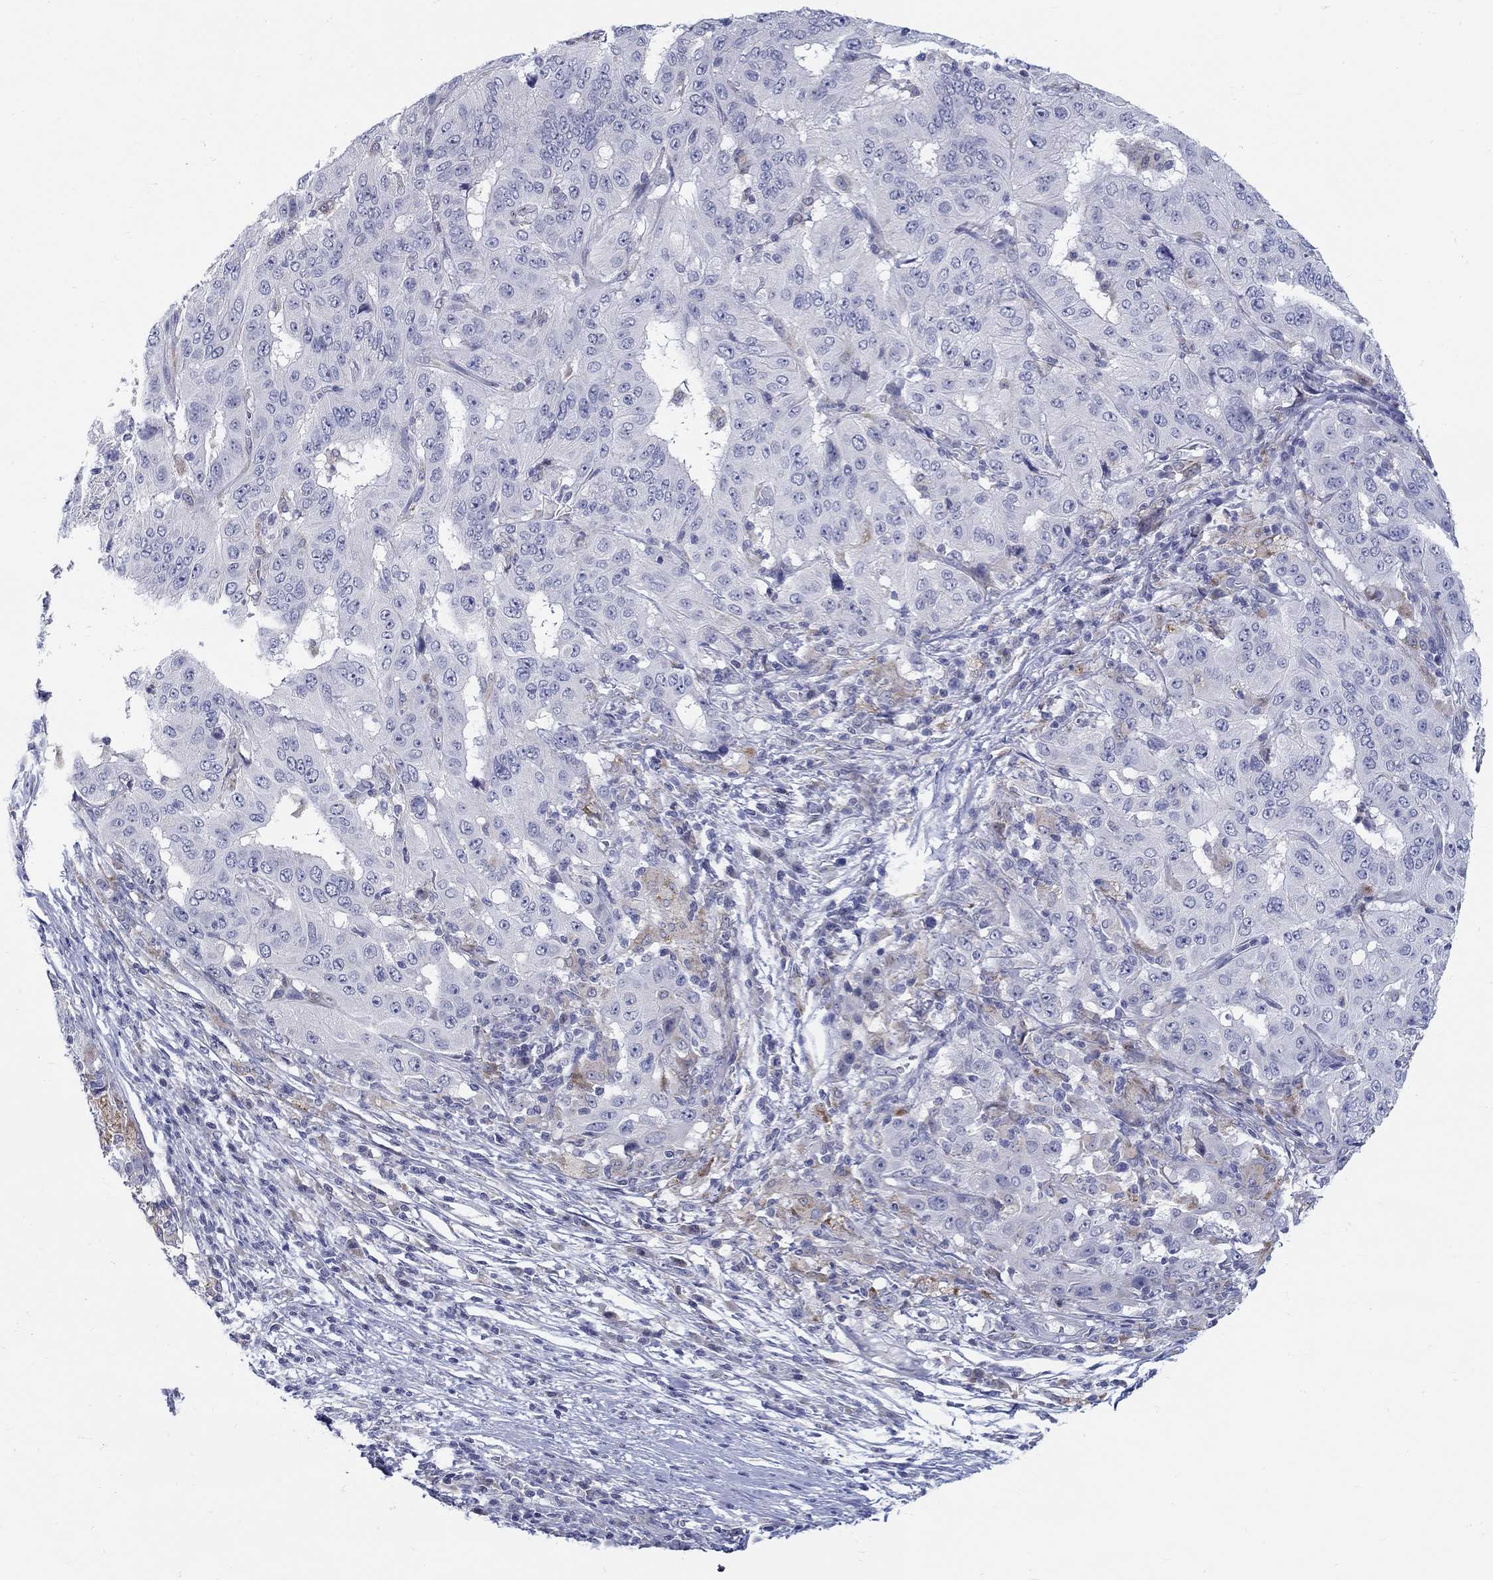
{"staining": {"intensity": "negative", "quantity": "none", "location": "none"}, "tissue": "pancreatic cancer", "cell_type": "Tumor cells", "image_type": "cancer", "snomed": [{"axis": "morphology", "description": "Adenocarcinoma, NOS"}, {"axis": "topography", "description": "Pancreas"}], "caption": "Adenocarcinoma (pancreatic) was stained to show a protein in brown. There is no significant positivity in tumor cells.", "gene": "ABCA4", "patient": {"sex": "male", "age": 63}}